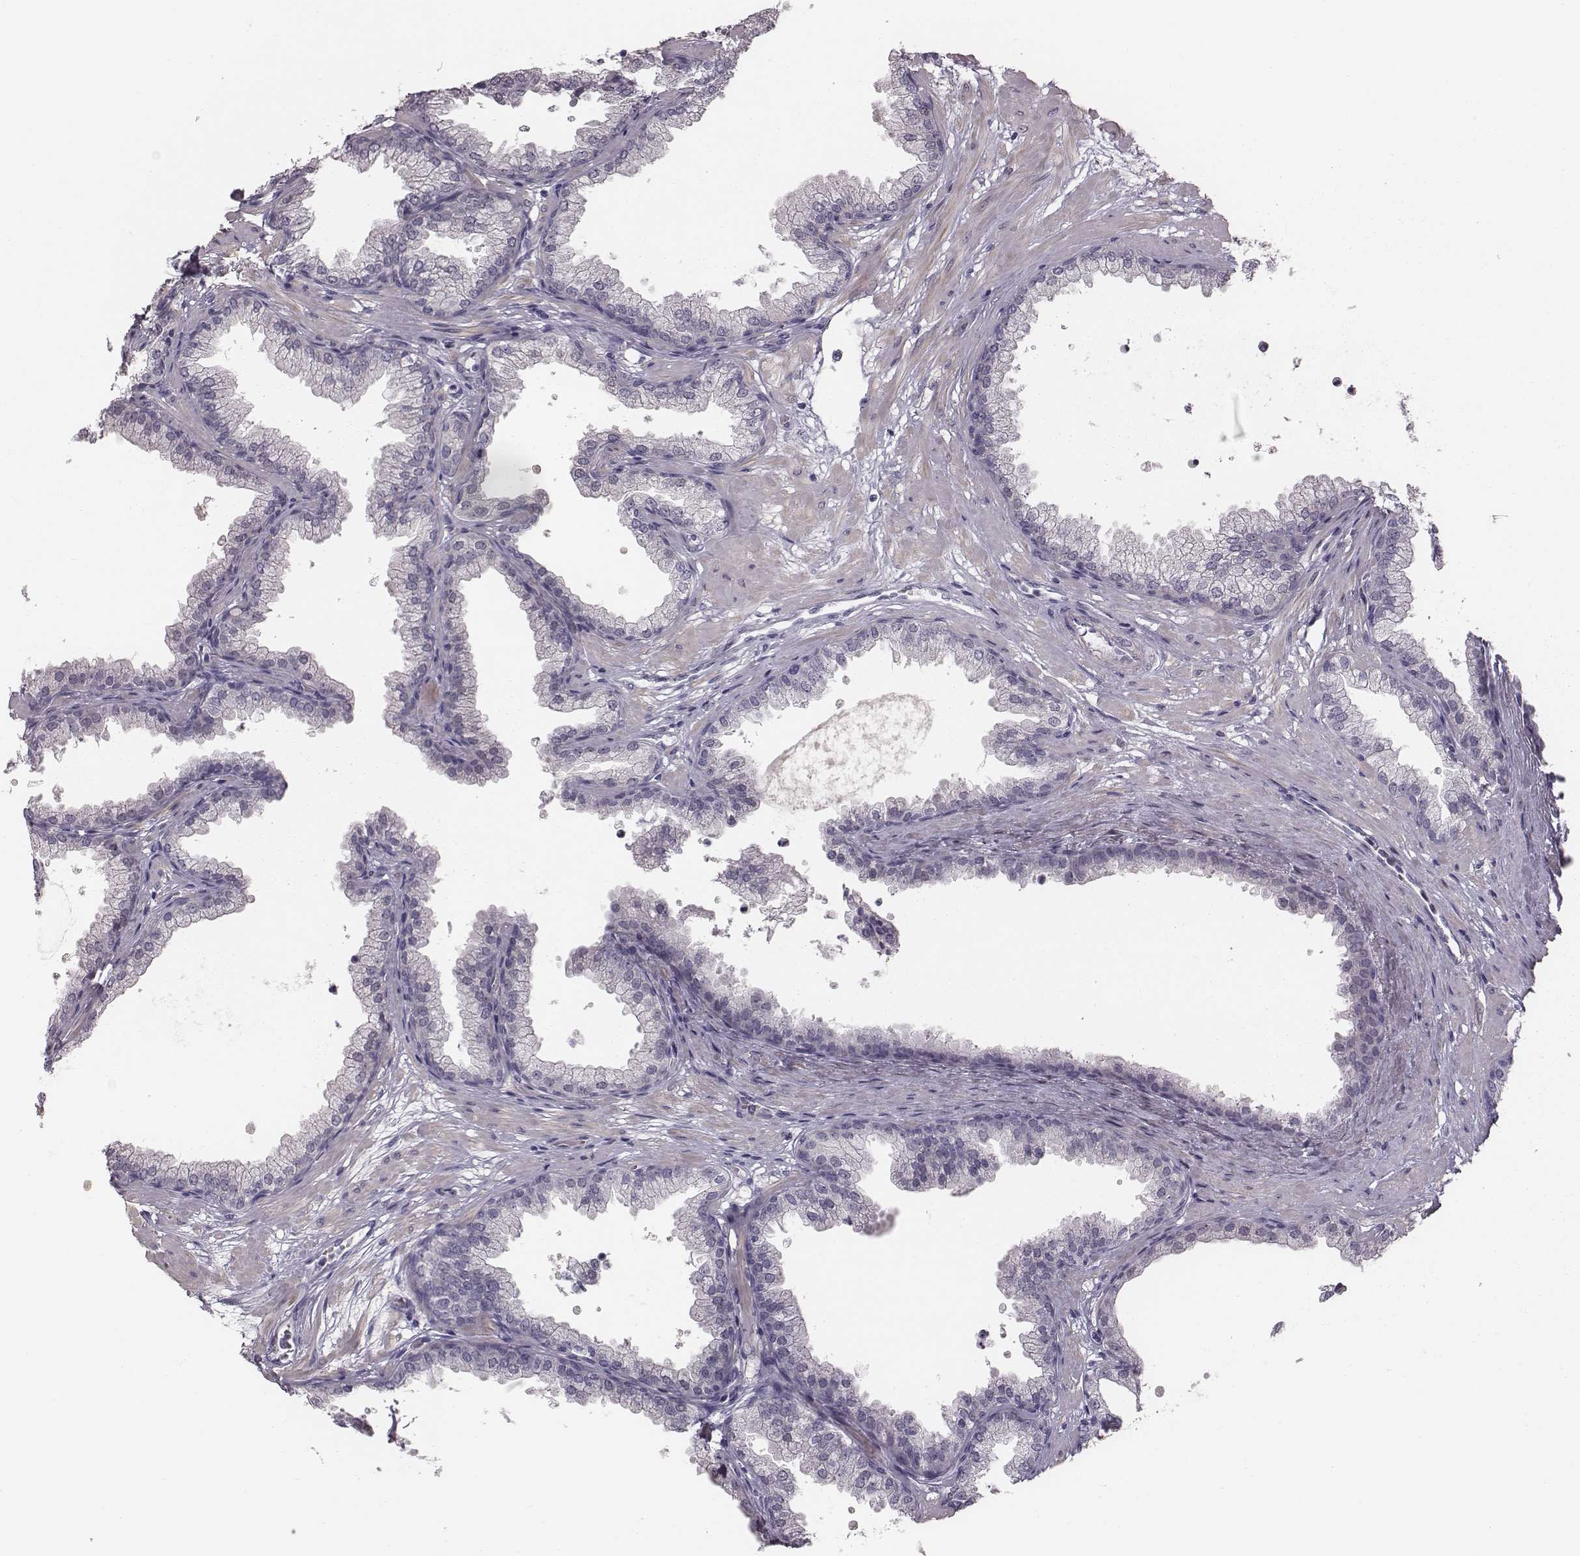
{"staining": {"intensity": "negative", "quantity": "none", "location": "none"}, "tissue": "prostate", "cell_type": "Glandular cells", "image_type": "normal", "snomed": [{"axis": "morphology", "description": "Normal tissue, NOS"}, {"axis": "topography", "description": "Prostate"}], "caption": "IHC of benign prostate displays no staining in glandular cells. (DAB (3,3'-diaminobenzidine) IHC visualized using brightfield microscopy, high magnification).", "gene": "CRISP1", "patient": {"sex": "male", "age": 37}}